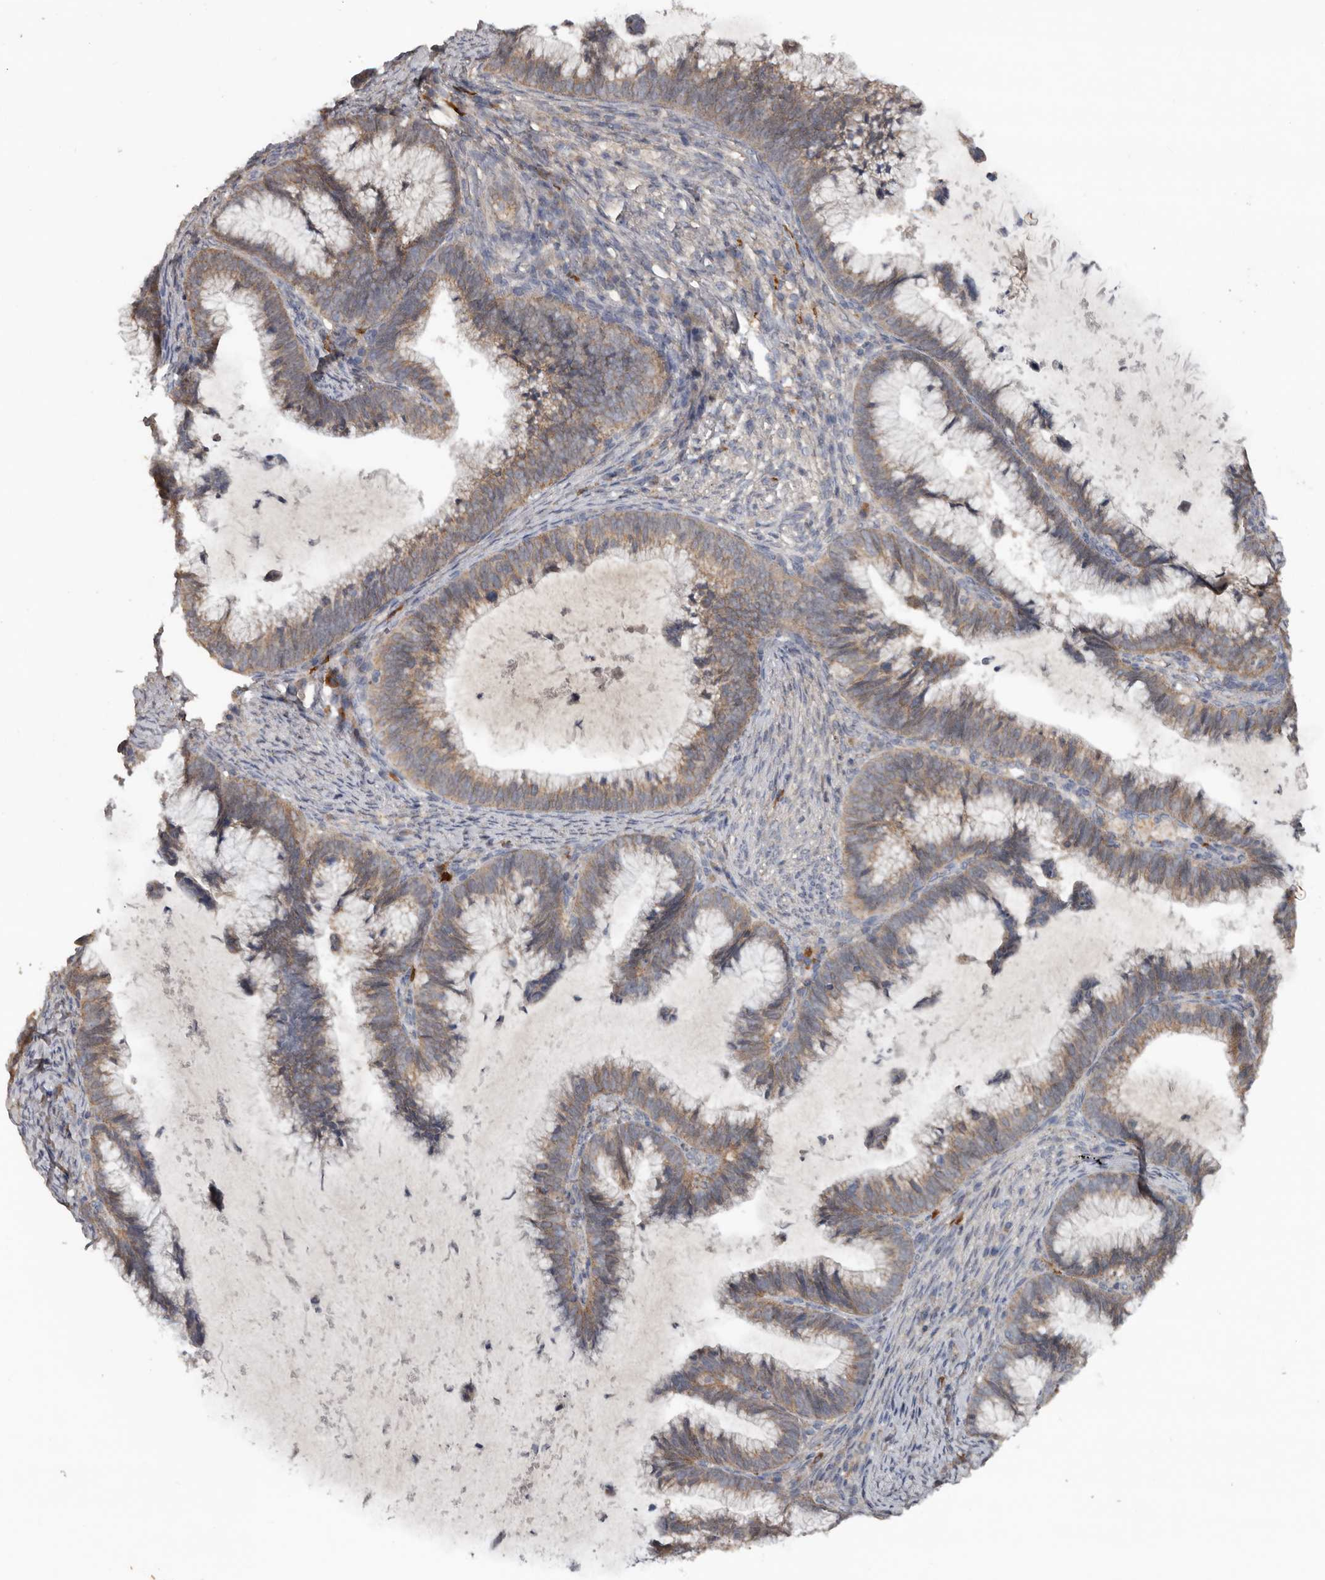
{"staining": {"intensity": "weak", "quantity": "25%-75%", "location": "cytoplasmic/membranous"}, "tissue": "cervical cancer", "cell_type": "Tumor cells", "image_type": "cancer", "snomed": [{"axis": "morphology", "description": "Adenocarcinoma, NOS"}, {"axis": "topography", "description": "Cervix"}], "caption": "Cervical cancer (adenocarcinoma) stained for a protein exhibits weak cytoplasmic/membranous positivity in tumor cells. (Brightfield microscopy of DAB IHC at high magnification).", "gene": "HYAL4", "patient": {"sex": "female", "age": 36}}